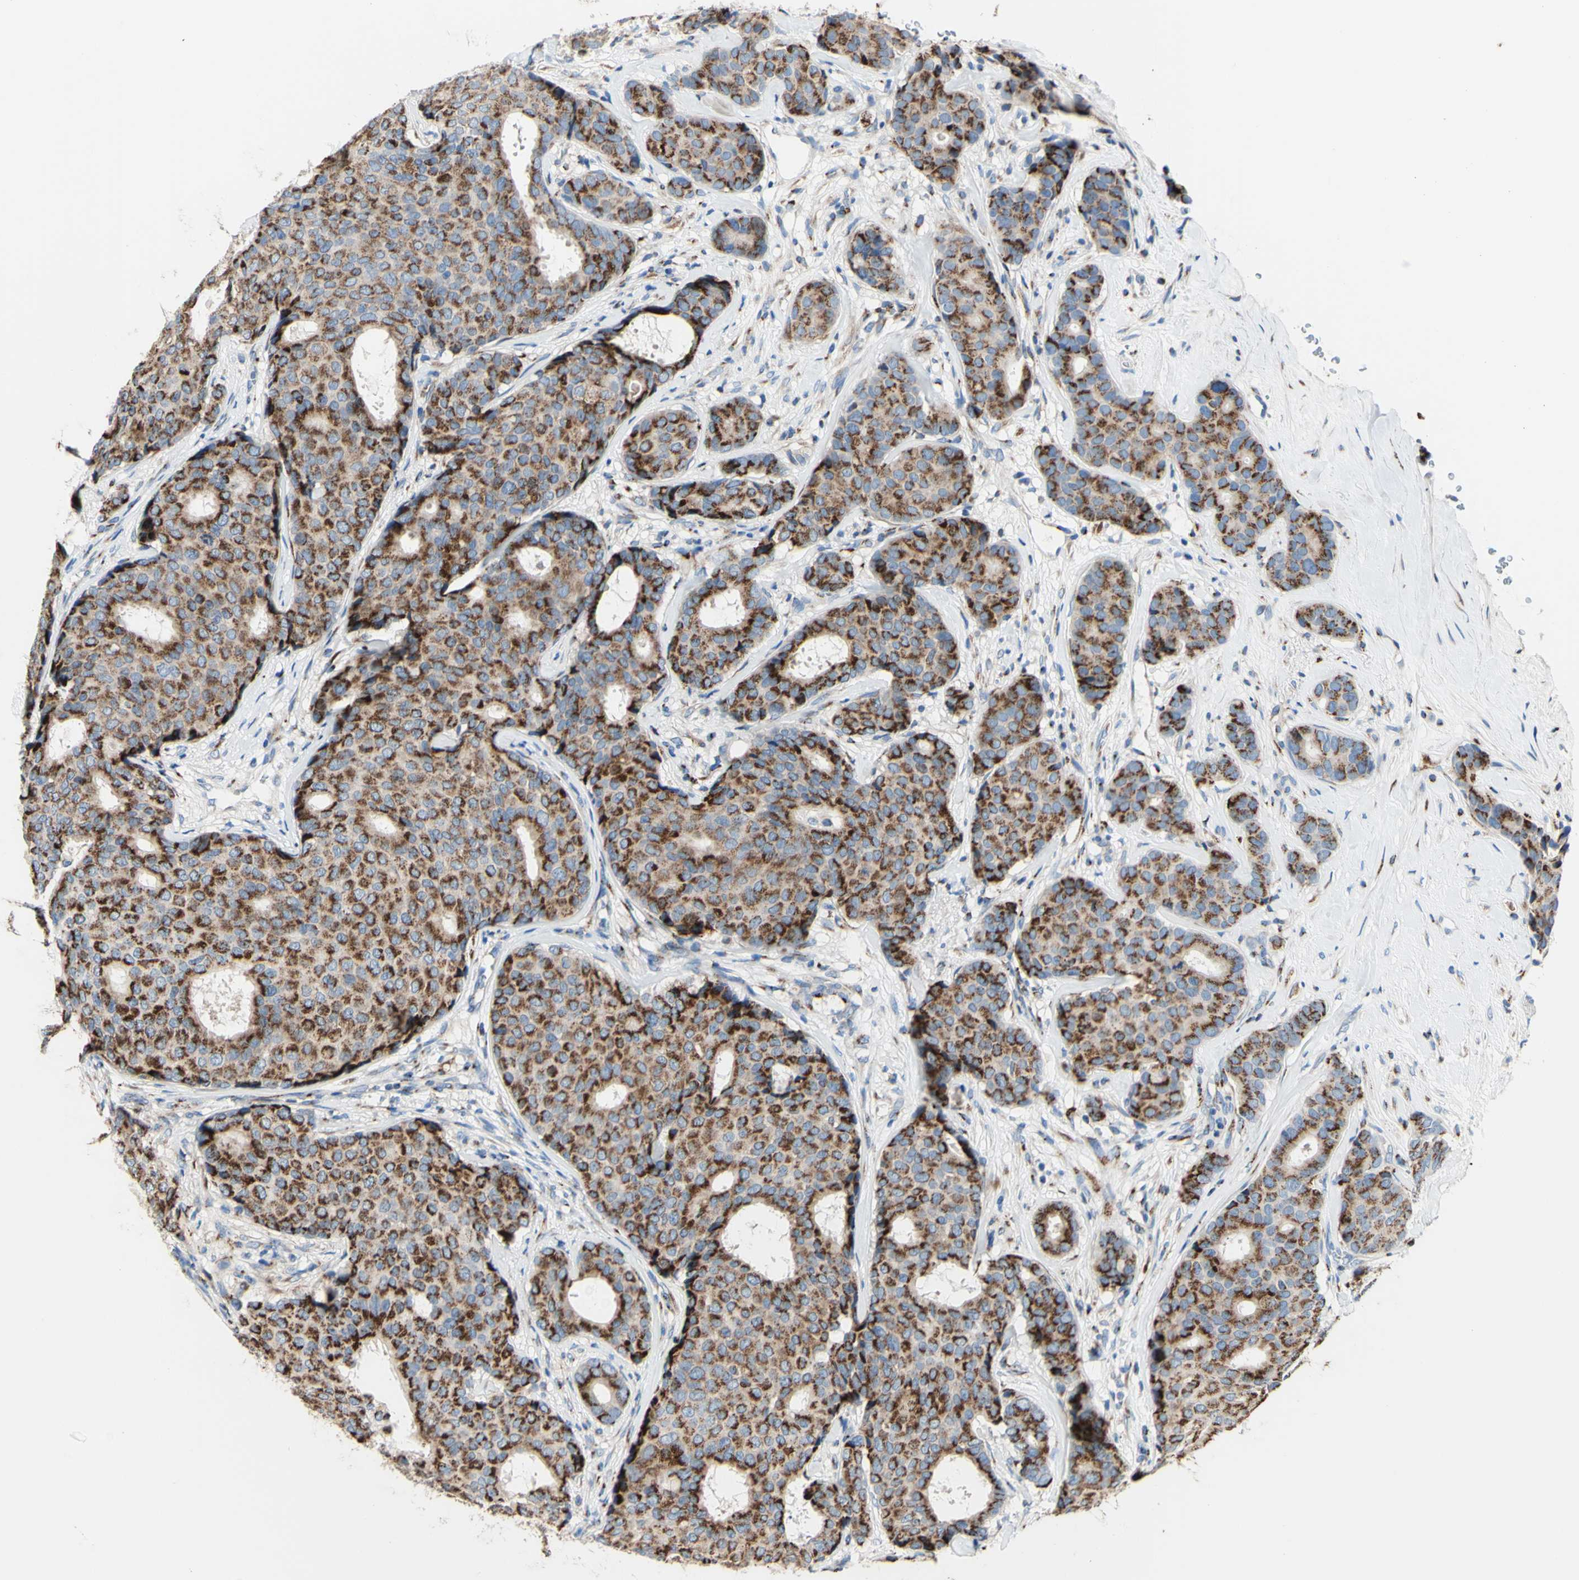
{"staining": {"intensity": "moderate", "quantity": ">75%", "location": "cytoplasmic/membranous"}, "tissue": "breast cancer", "cell_type": "Tumor cells", "image_type": "cancer", "snomed": [{"axis": "morphology", "description": "Duct carcinoma"}, {"axis": "topography", "description": "Breast"}], "caption": "DAB (3,3'-diaminobenzidine) immunohistochemical staining of human breast cancer exhibits moderate cytoplasmic/membranous protein expression in about >75% of tumor cells. (DAB IHC with brightfield microscopy, high magnification).", "gene": "GALNT2", "patient": {"sex": "female", "age": 75}}